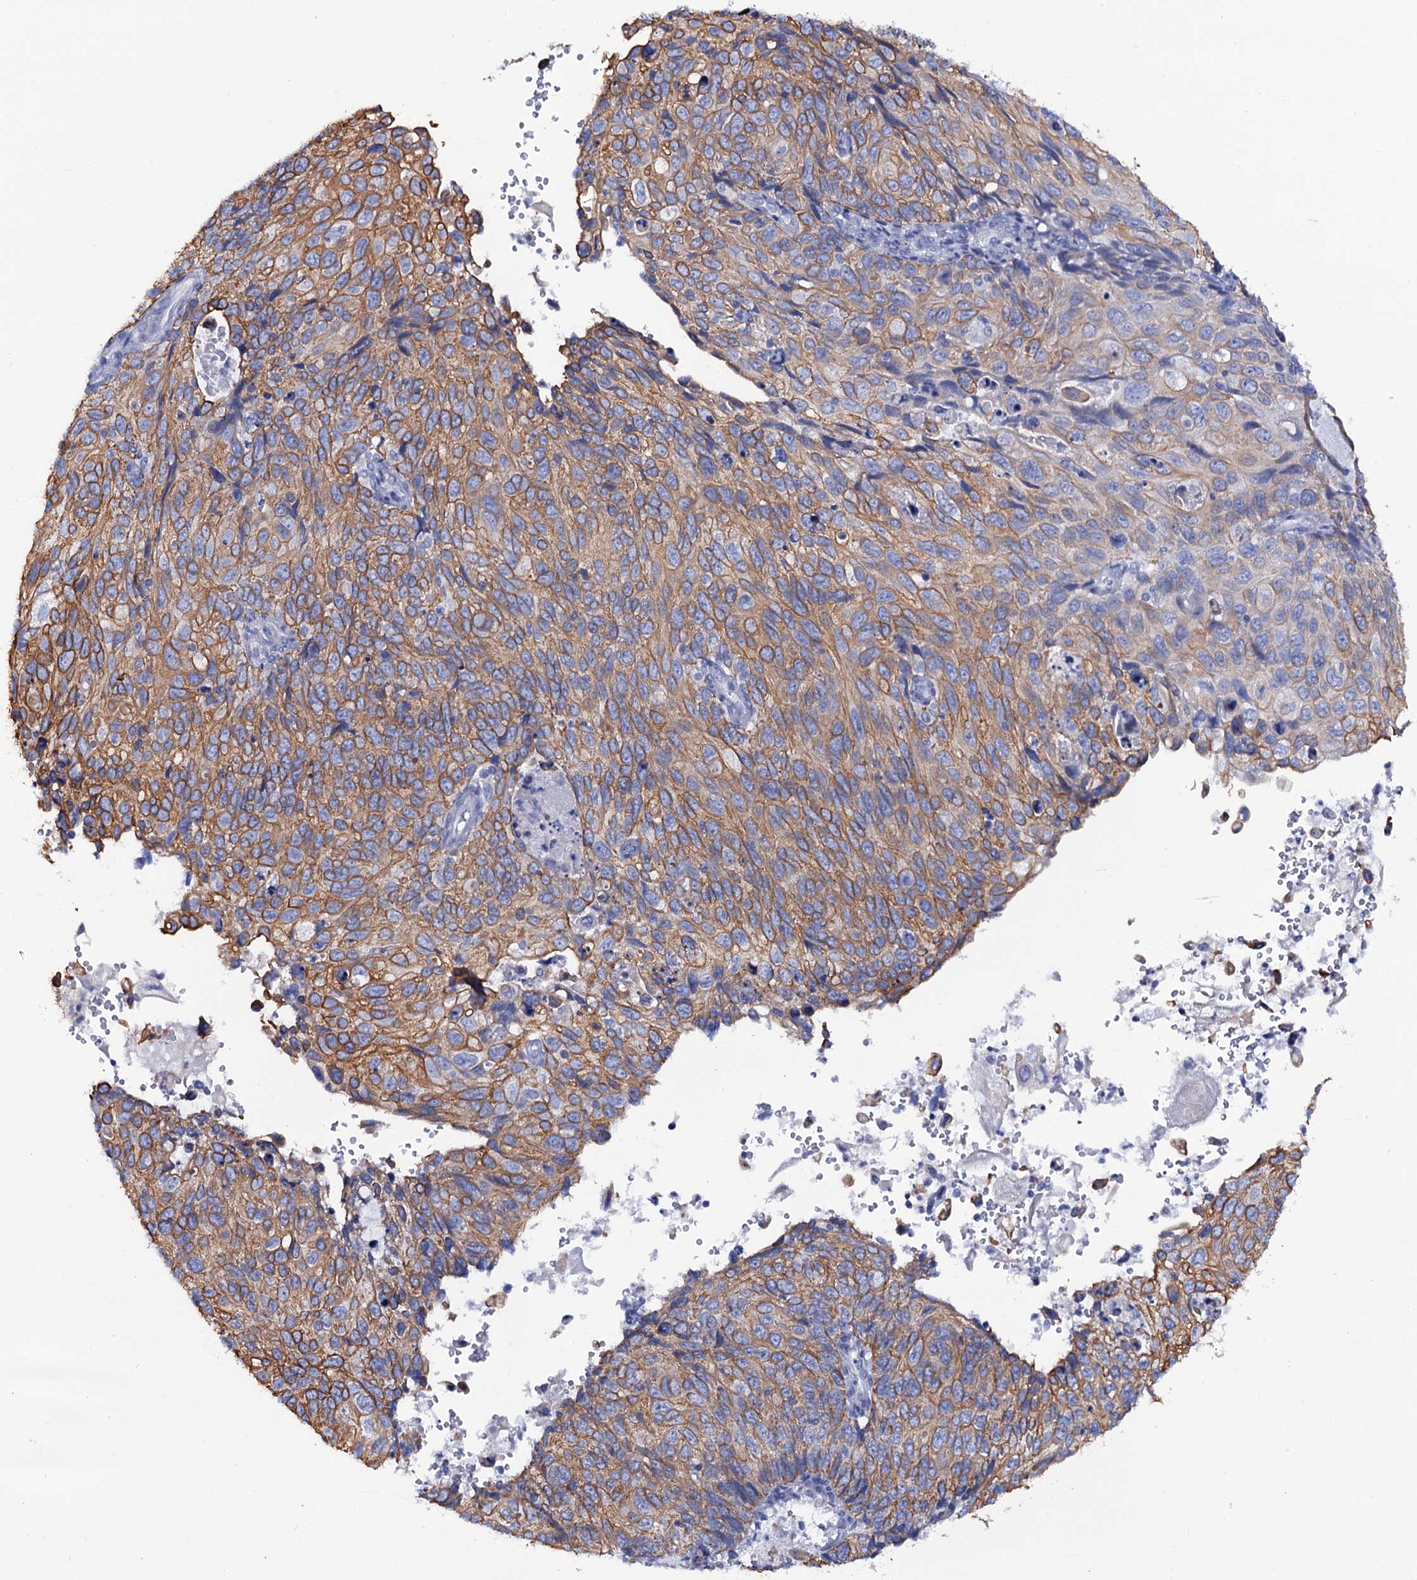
{"staining": {"intensity": "moderate", "quantity": ">75%", "location": "cytoplasmic/membranous"}, "tissue": "cervical cancer", "cell_type": "Tumor cells", "image_type": "cancer", "snomed": [{"axis": "morphology", "description": "Squamous cell carcinoma, NOS"}, {"axis": "topography", "description": "Cervix"}], "caption": "Cervical squamous cell carcinoma stained with a brown dye reveals moderate cytoplasmic/membranous positive positivity in approximately >75% of tumor cells.", "gene": "RAB3IP", "patient": {"sex": "female", "age": 70}}